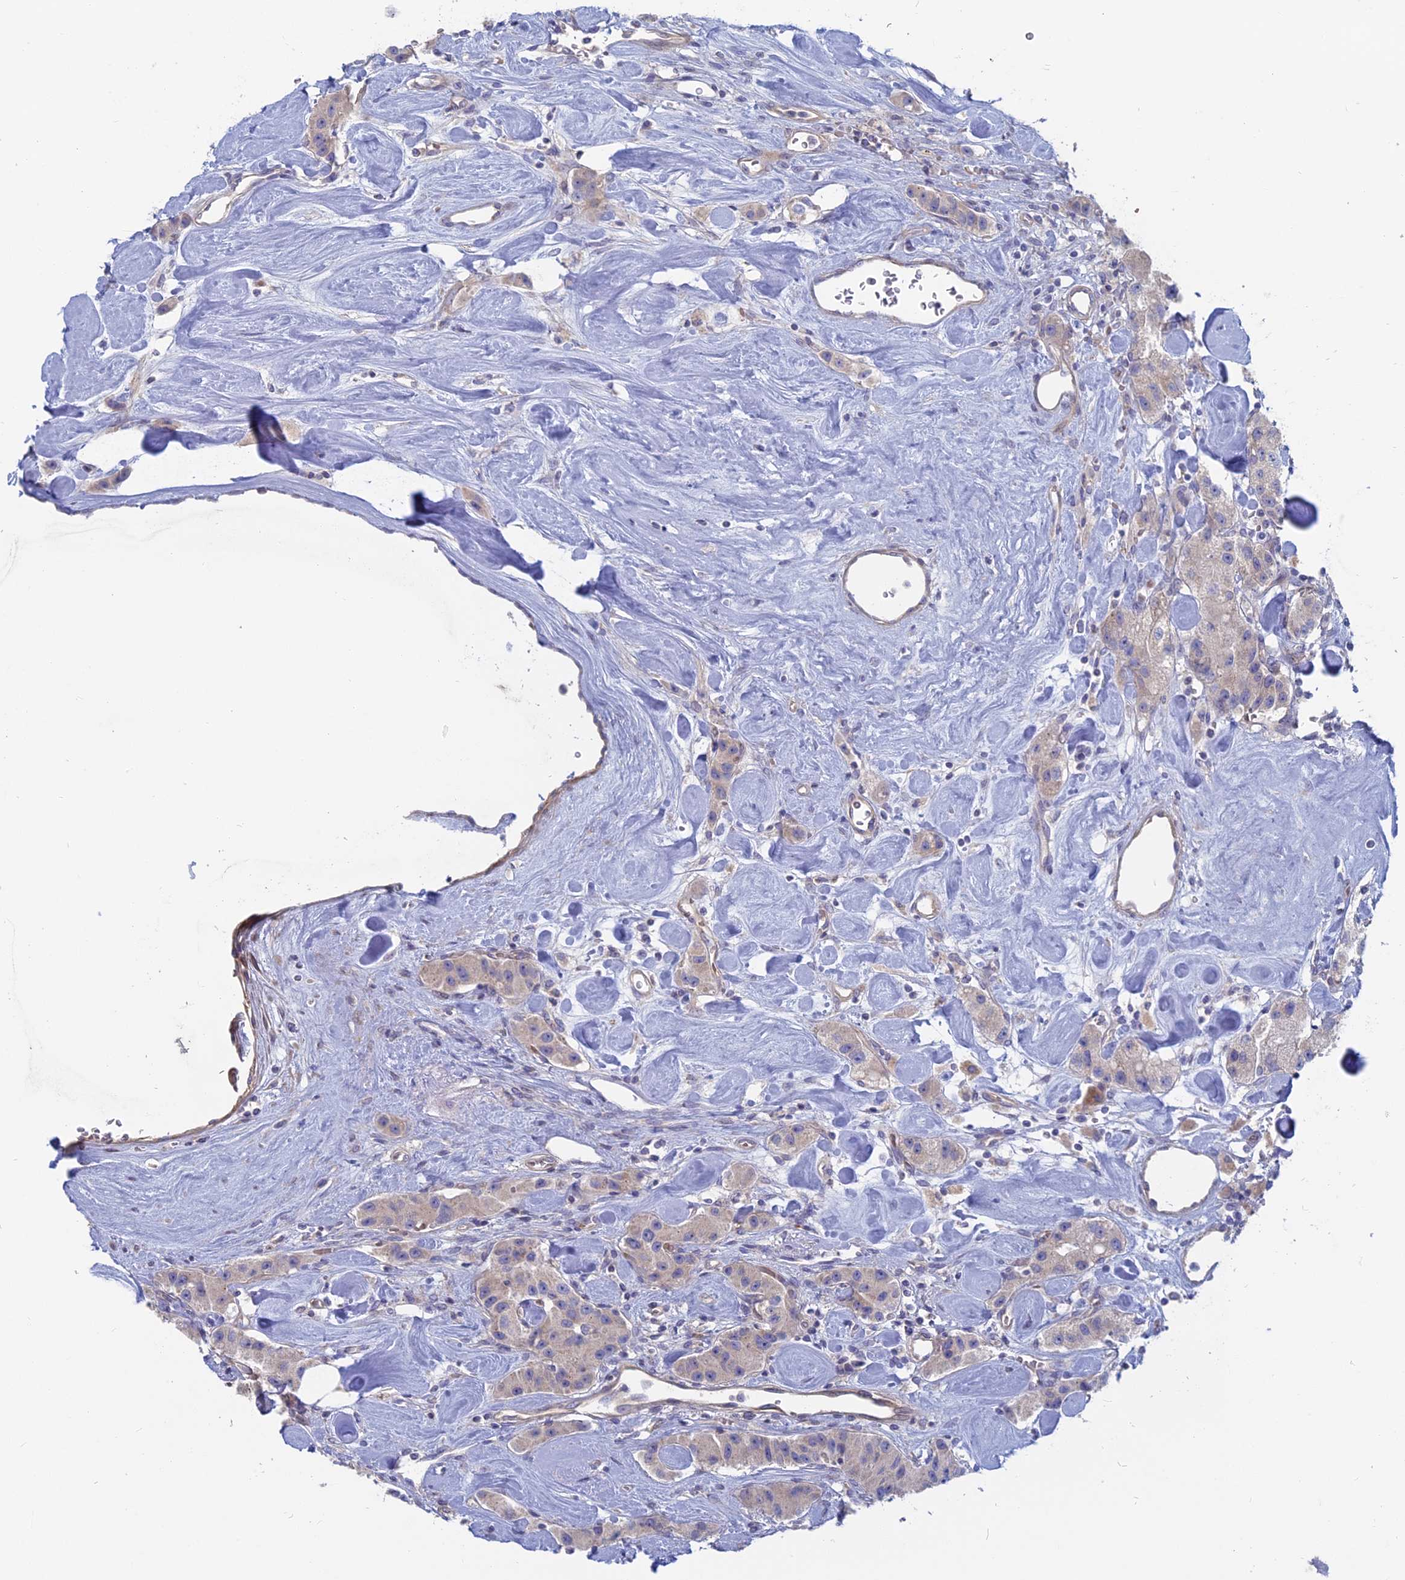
{"staining": {"intensity": "weak", "quantity": ">75%", "location": "cytoplasmic/membranous"}, "tissue": "carcinoid", "cell_type": "Tumor cells", "image_type": "cancer", "snomed": [{"axis": "morphology", "description": "Carcinoid, malignant, NOS"}, {"axis": "topography", "description": "Pancreas"}], "caption": "This micrograph exhibits carcinoid stained with immunohistochemistry to label a protein in brown. The cytoplasmic/membranous of tumor cells show weak positivity for the protein. Nuclei are counter-stained blue.", "gene": "TBC1D30", "patient": {"sex": "male", "age": 41}}